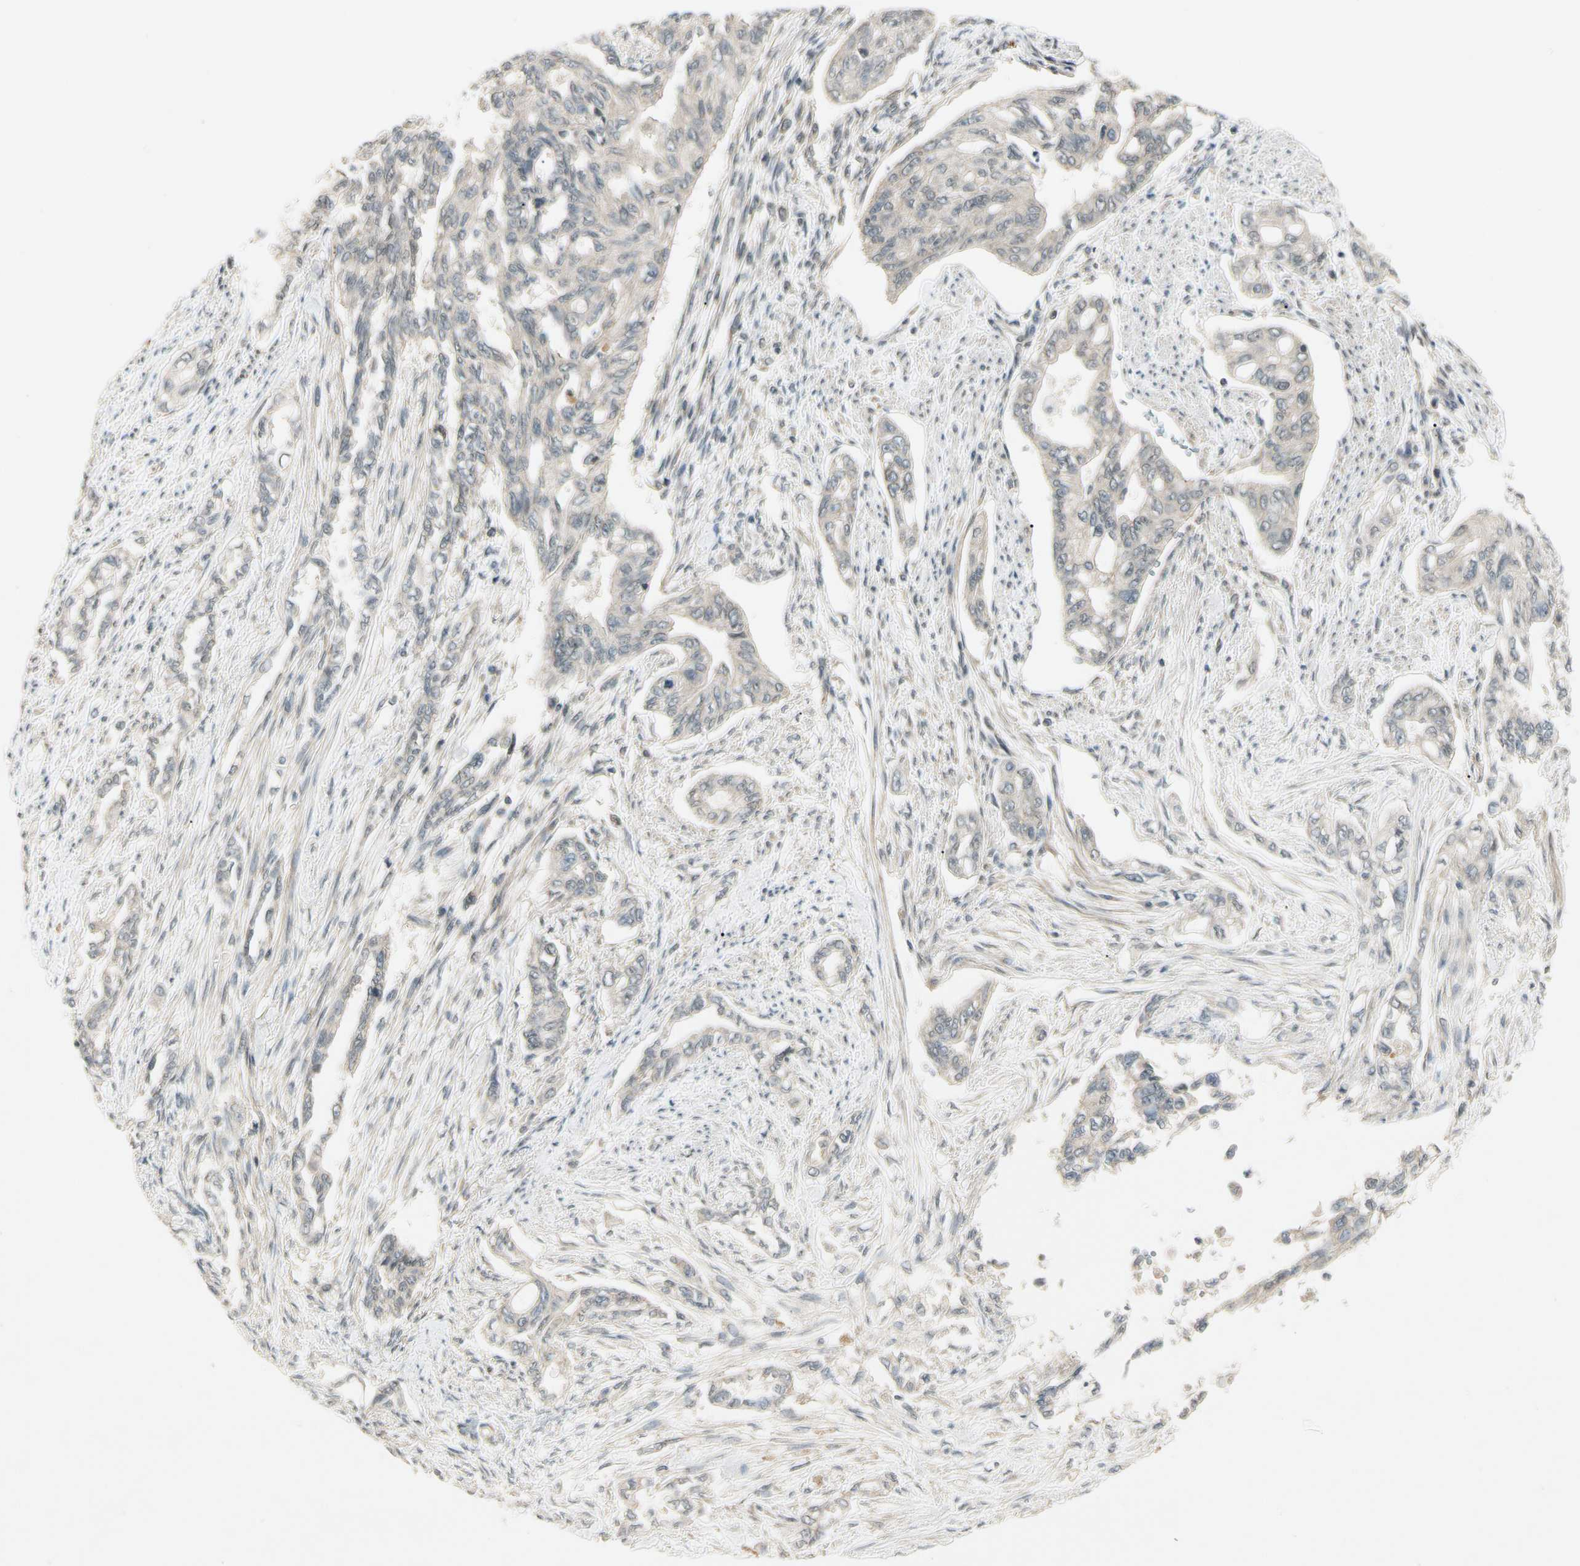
{"staining": {"intensity": "weak", "quantity": ">75%", "location": "cytoplasmic/membranous"}, "tissue": "pancreatic cancer", "cell_type": "Tumor cells", "image_type": "cancer", "snomed": [{"axis": "morphology", "description": "Normal tissue, NOS"}, {"axis": "topography", "description": "Pancreas"}], "caption": "Pancreatic cancer was stained to show a protein in brown. There is low levels of weak cytoplasmic/membranous positivity in approximately >75% of tumor cells.", "gene": "ZSCAN12", "patient": {"sex": "male", "age": 42}}